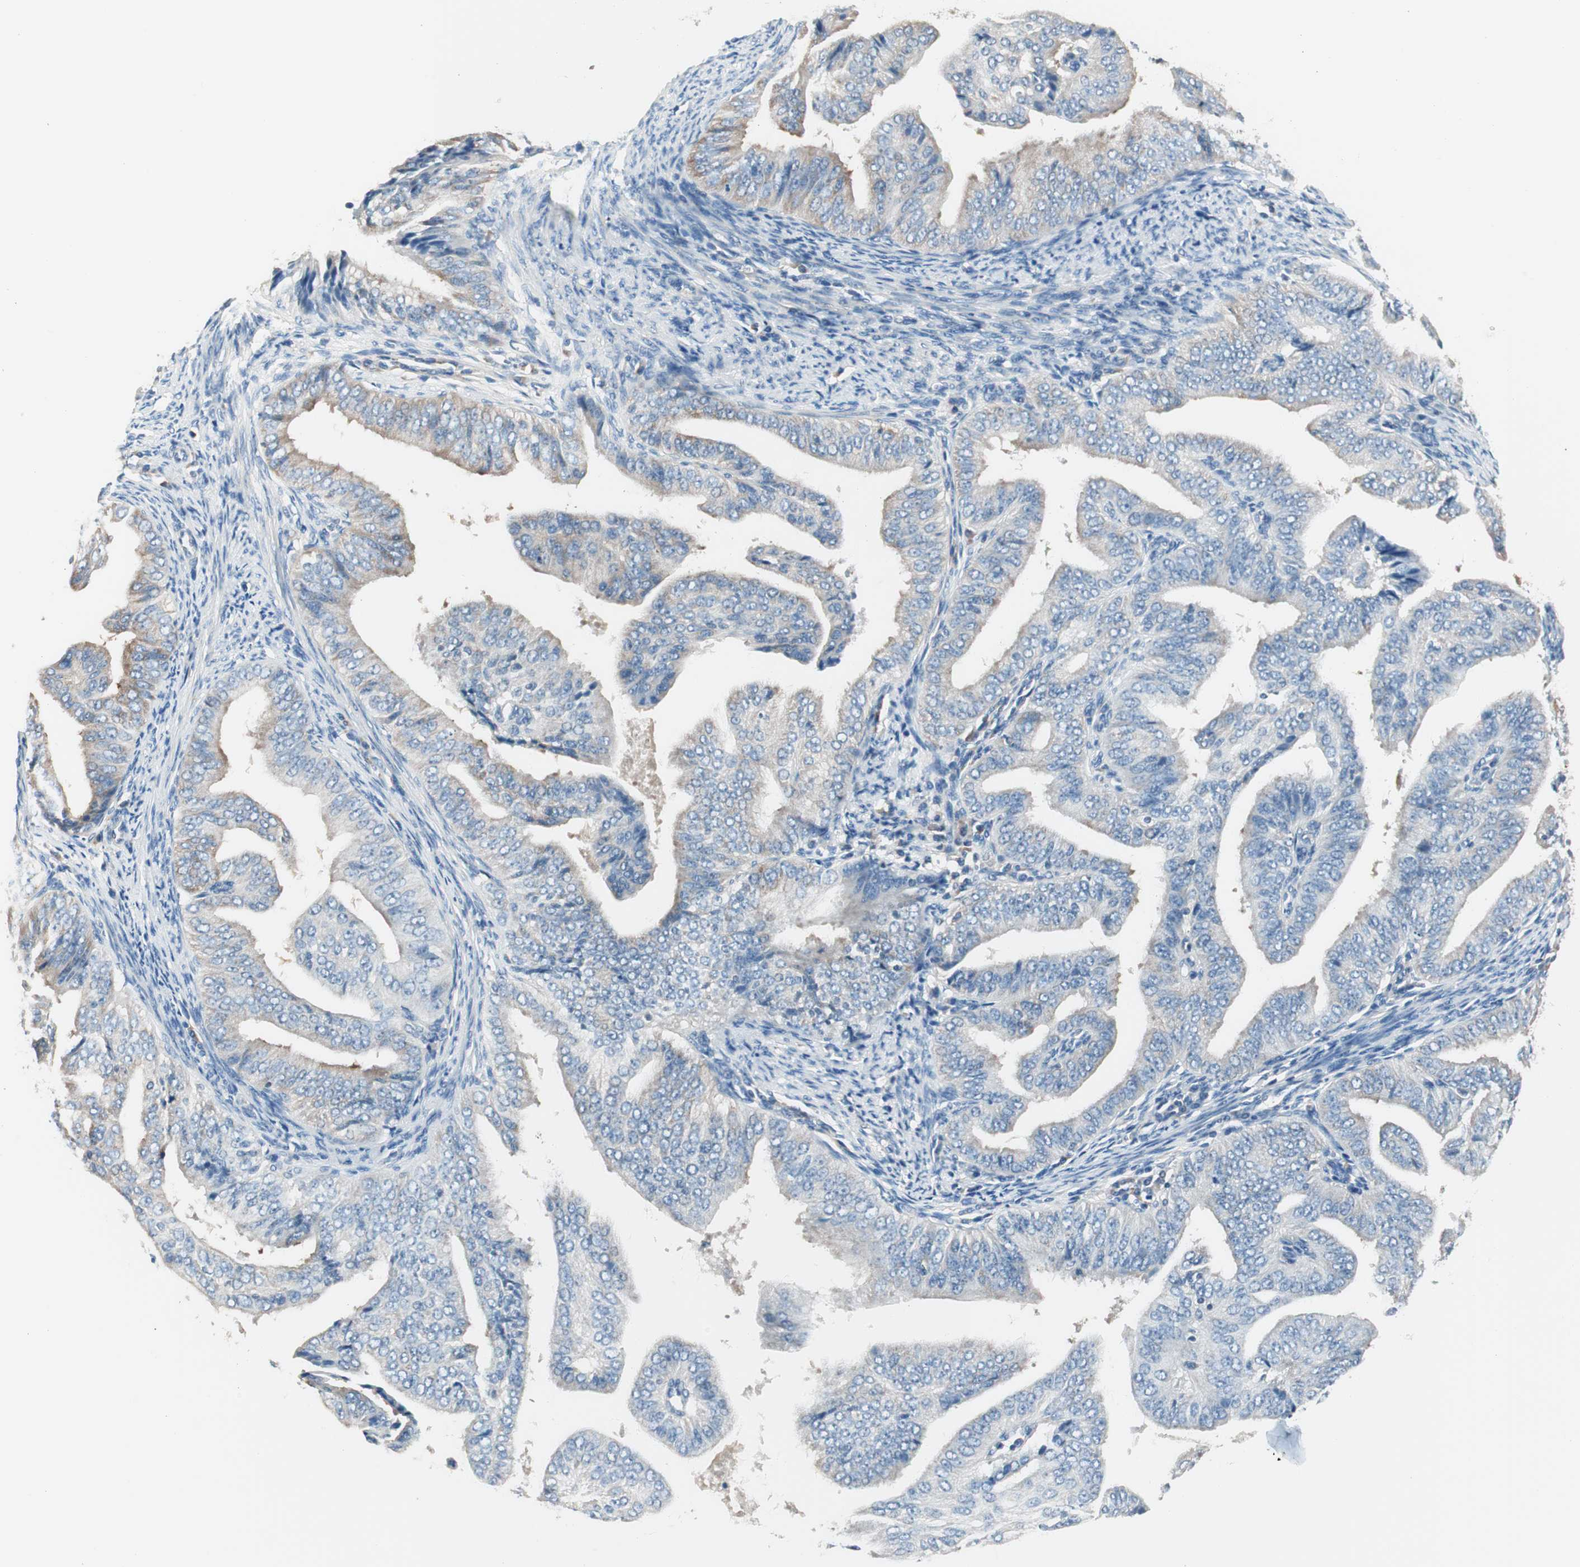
{"staining": {"intensity": "weak", "quantity": "<25%", "location": "cytoplasmic/membranous"}, "tissue": "endometrial cancer", "cell_type": "Tumor cells", "image_type": "cancer", "snomed": [{"axis": "morphology", "description": "Adenocarcinoma, NOS"}, {"axis": "topography", "description": "Endometrium"}], "caption": "Micrograph shows no protein positivity in tumor cells of adenocarcinoma (endometrial) tissue. (IHC, brightfield microscopy, high magnification).", "gene": "RAD54B", "patient": {"sex": "female", "age": 58}}